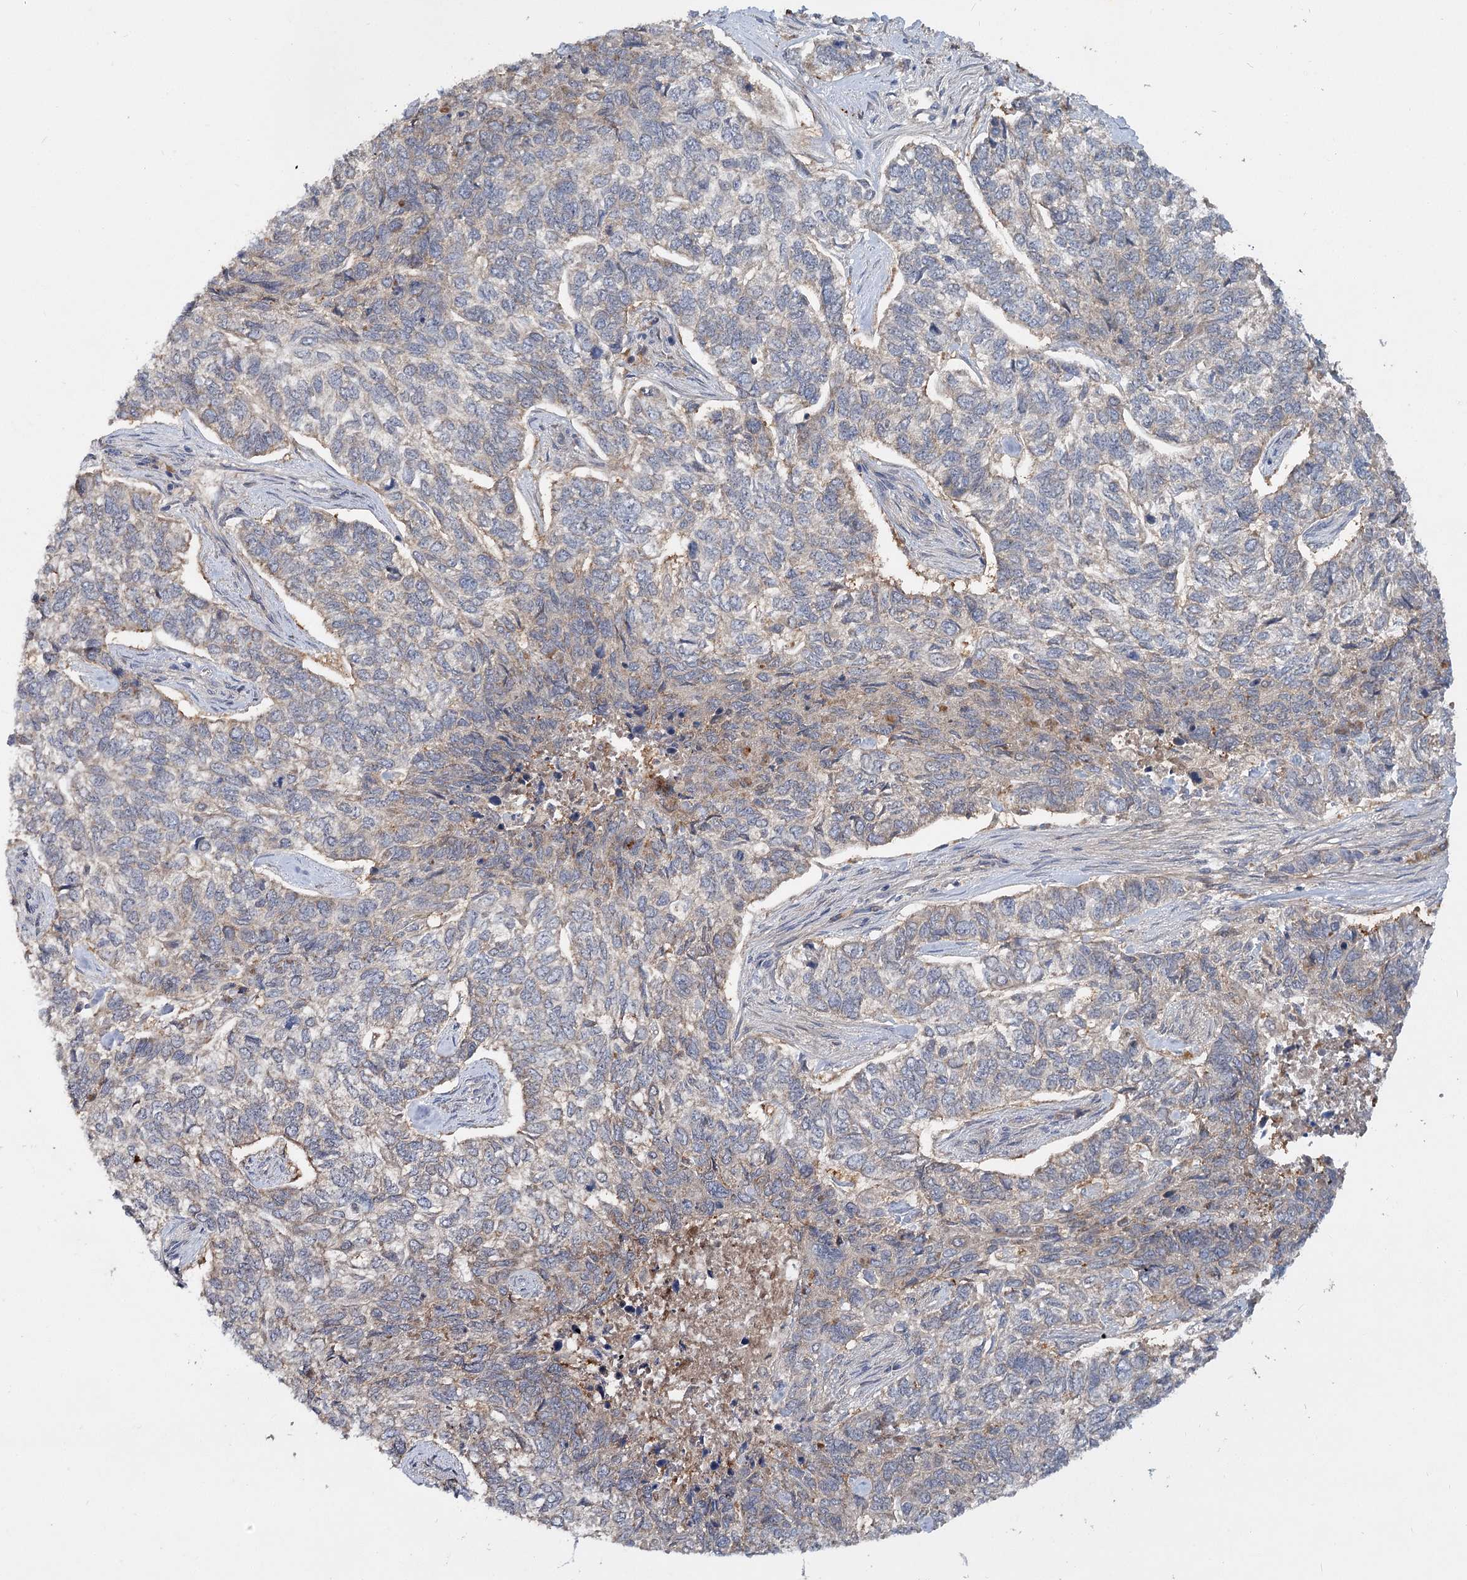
{"staining": {"intensity": "weak", "quantity": "<25%", "location": "cytoplasmic/membranous"}, "tissue": "skin cancer", "cell_type": "Tumor cells", "image_type": "cancer", "snomed": [{"axis": "morphology", "description": "Basal cell carcinoma"}, {"axis": "topography", "description": "Skin"}], "caption": "Immunohistochemical staining of human basal cell carcinoma (skin) shows no significant positivity in tumor cells. (DAB (3,3'-diaminobenzidine) IHC visualized using brightfield microscopy, high magnification).", "gene": "PYROXD2", "patient": {"sex": "female", "age": 65}}